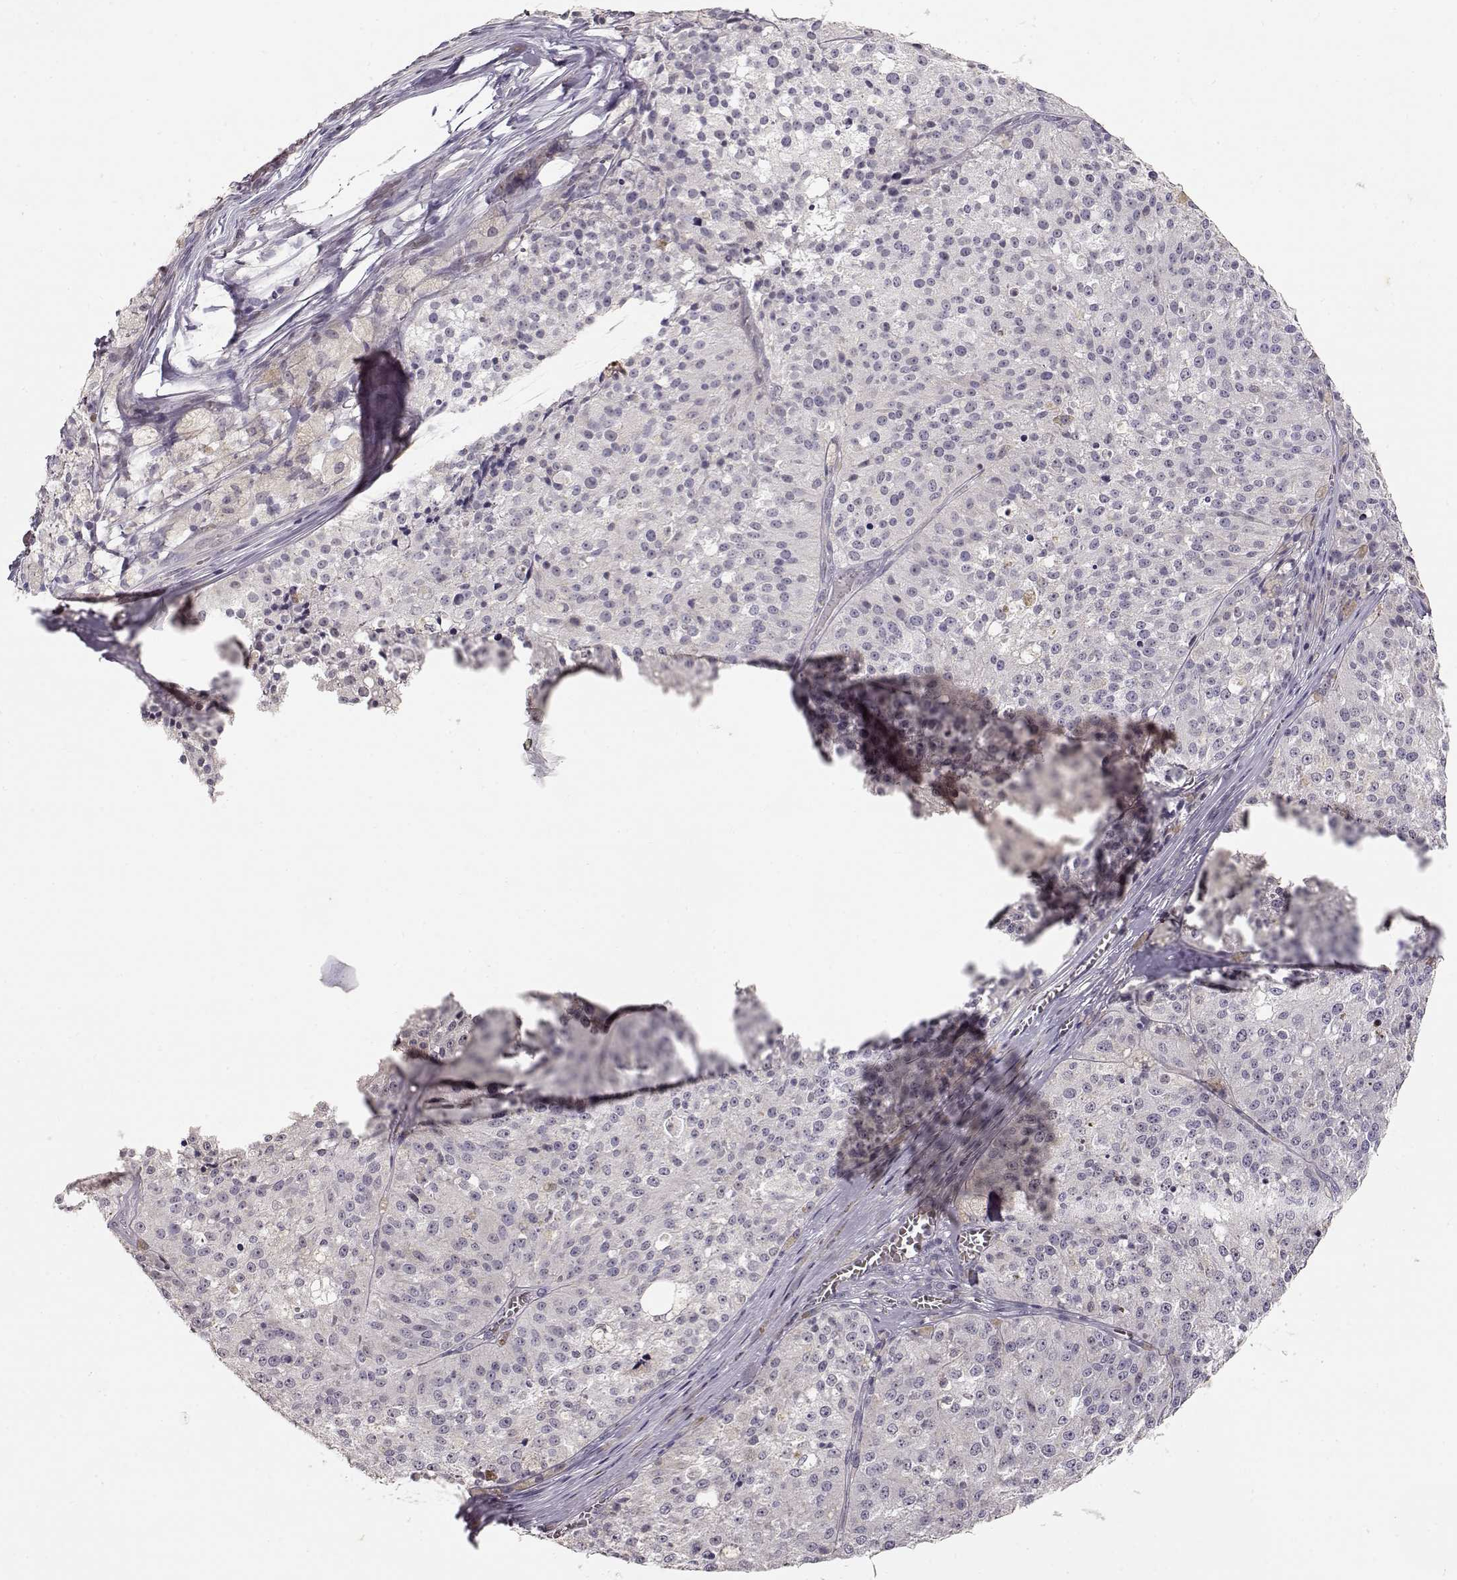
{"staining": {"intensity": "negative", "quantity": "none", "location": "none"}, "tissue": "melanoma", "cell_type": "Tumor cells", "image_type": "cancer", "snomed": [{"axis": "morphology", "description": "Malignant melanoma, Metastatic site"}, {"axis": "topography", "description": "Lymph node"}], "caption": "Immunohistochemical staining of melanoma displays no significant expression in tumor cells.", "gene": "LAMA5", "patient": {"sex": "female", "age": 64}}